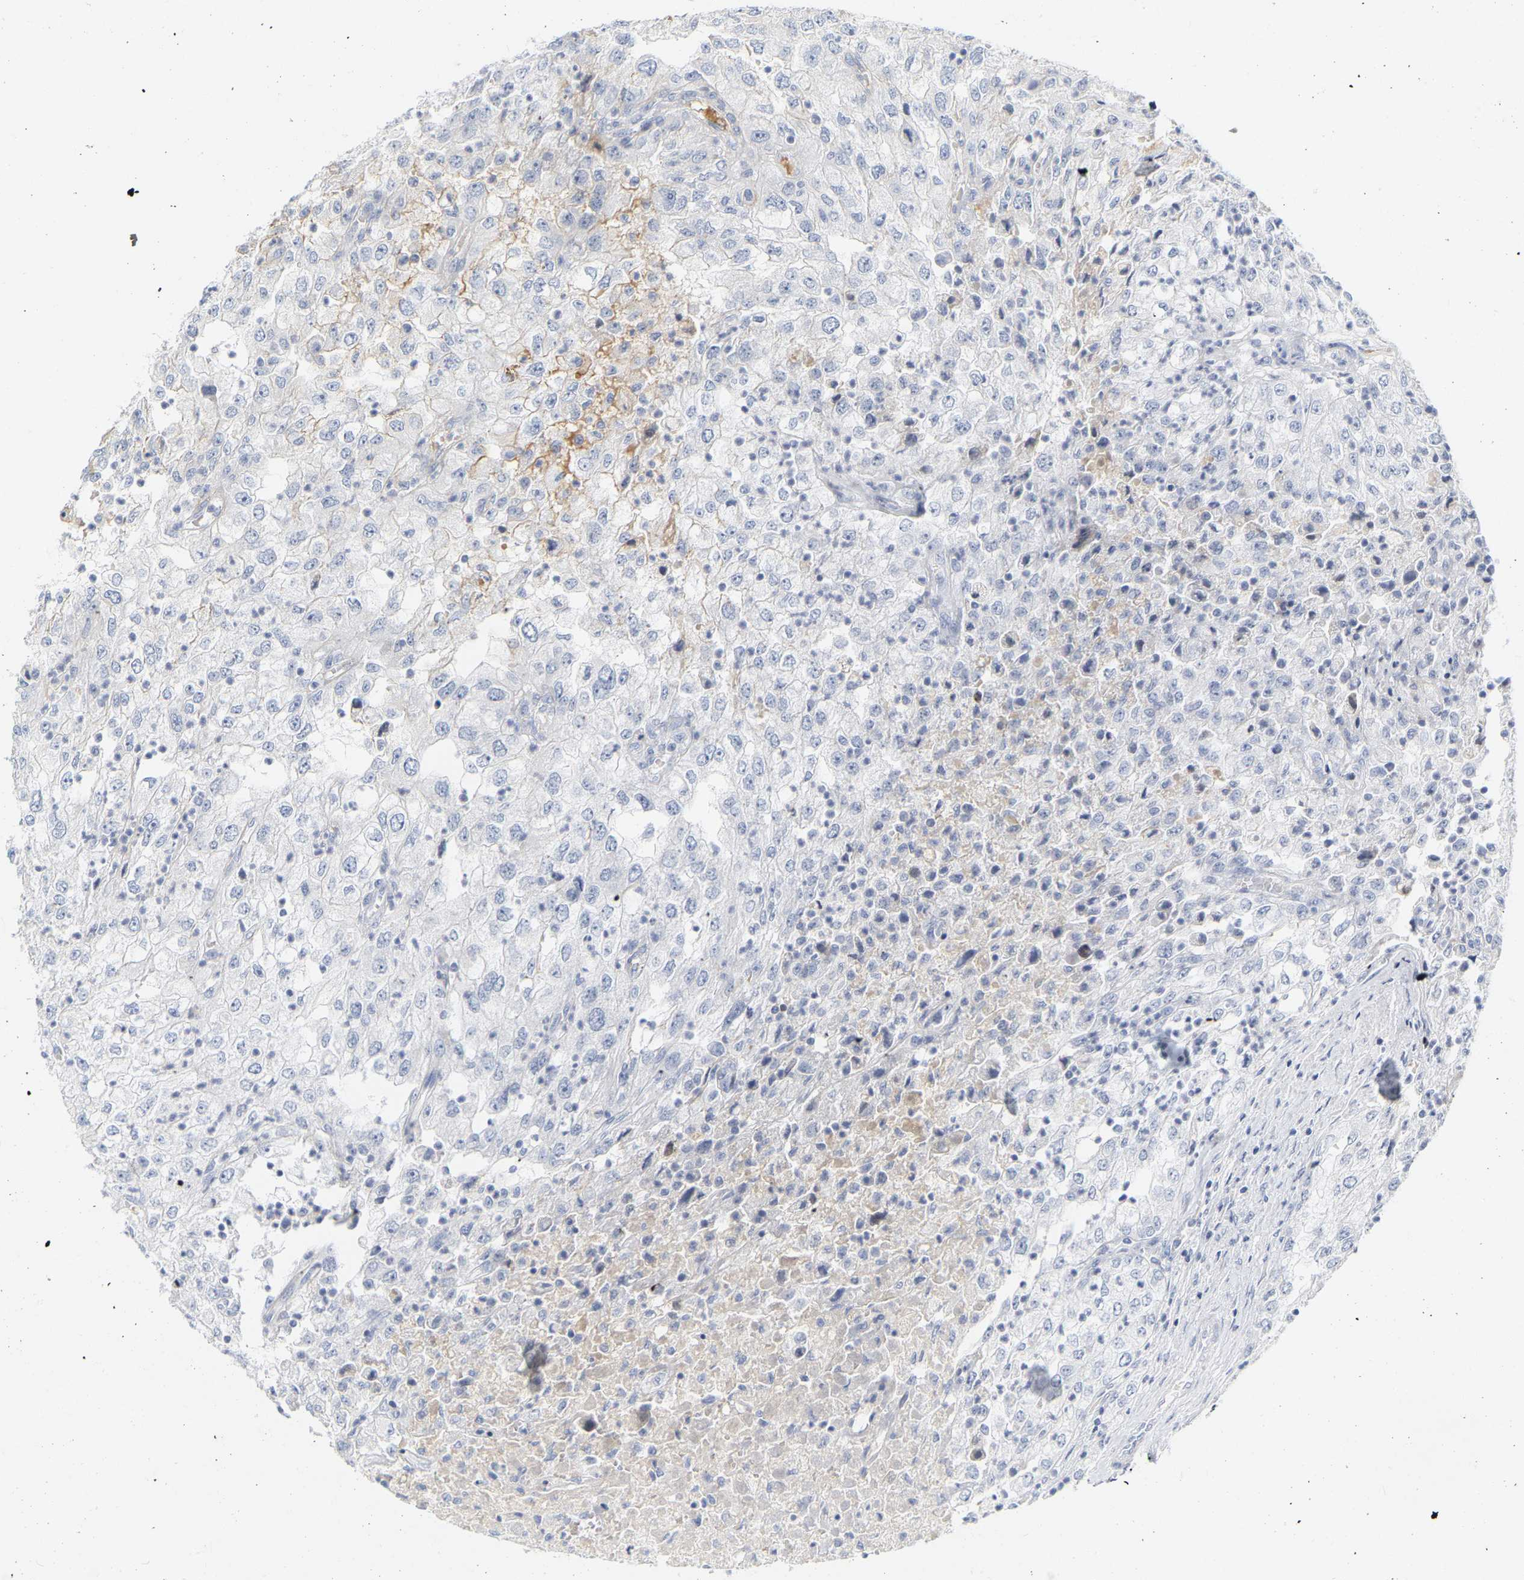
{"staining": {"intensity": "negative", "quantity": "none", "location": "none"}, "tissue": "renal cancer", "cell_type": "Tumor cells", "image_type": "cancer", "snomed": [{"axis": "morphology", "description": "Adenocarcinoma, NOS"}, {"axis": "topography", "description": "Kidney"}], "caption": "The immunohistochemistry (IHC) image has no significant staining in tumor cells of adenocarcinoma (renal) tissue.", "gene": "GNAS", "patient": {"sex": "female", "age": 54}}